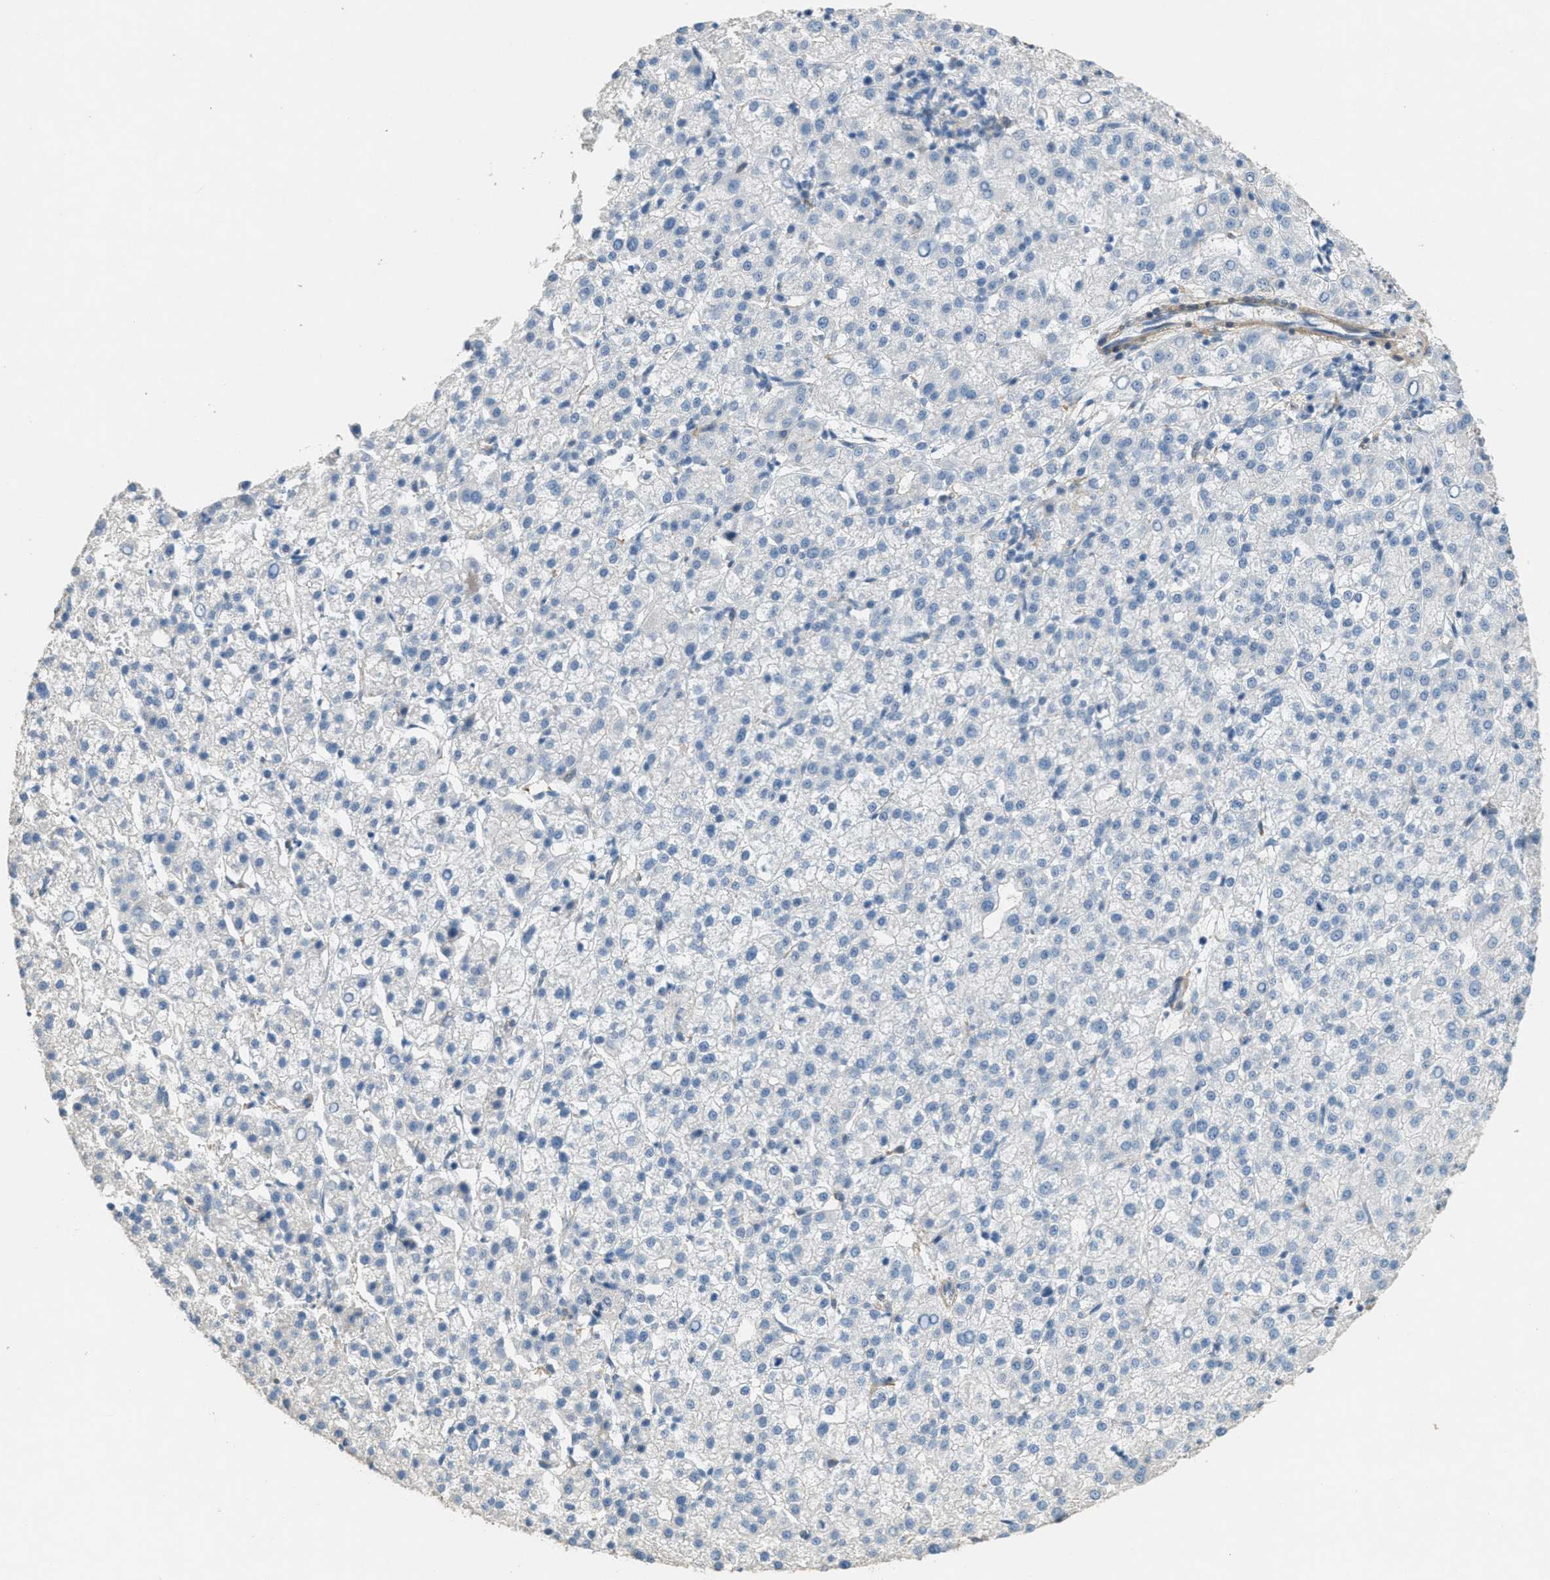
{"staining": {"intensity": "negative", "quantity": "none", "location": "none"}, "tissue": "liver cancer", "cell_type": "Tumor cells", "image_type": "cancer", "snomed": [{"axis": "morphology", "description": "Carcinoma, Hepatocellular, NOS"}, {"axis": "topography", "description": "Liver"}], "caption": "Immunohistochemistry of human liver cancer reveals no expression in tumor cells.", "gene": "ADCY5", "patient": {"sex": "female", "age": 58}}